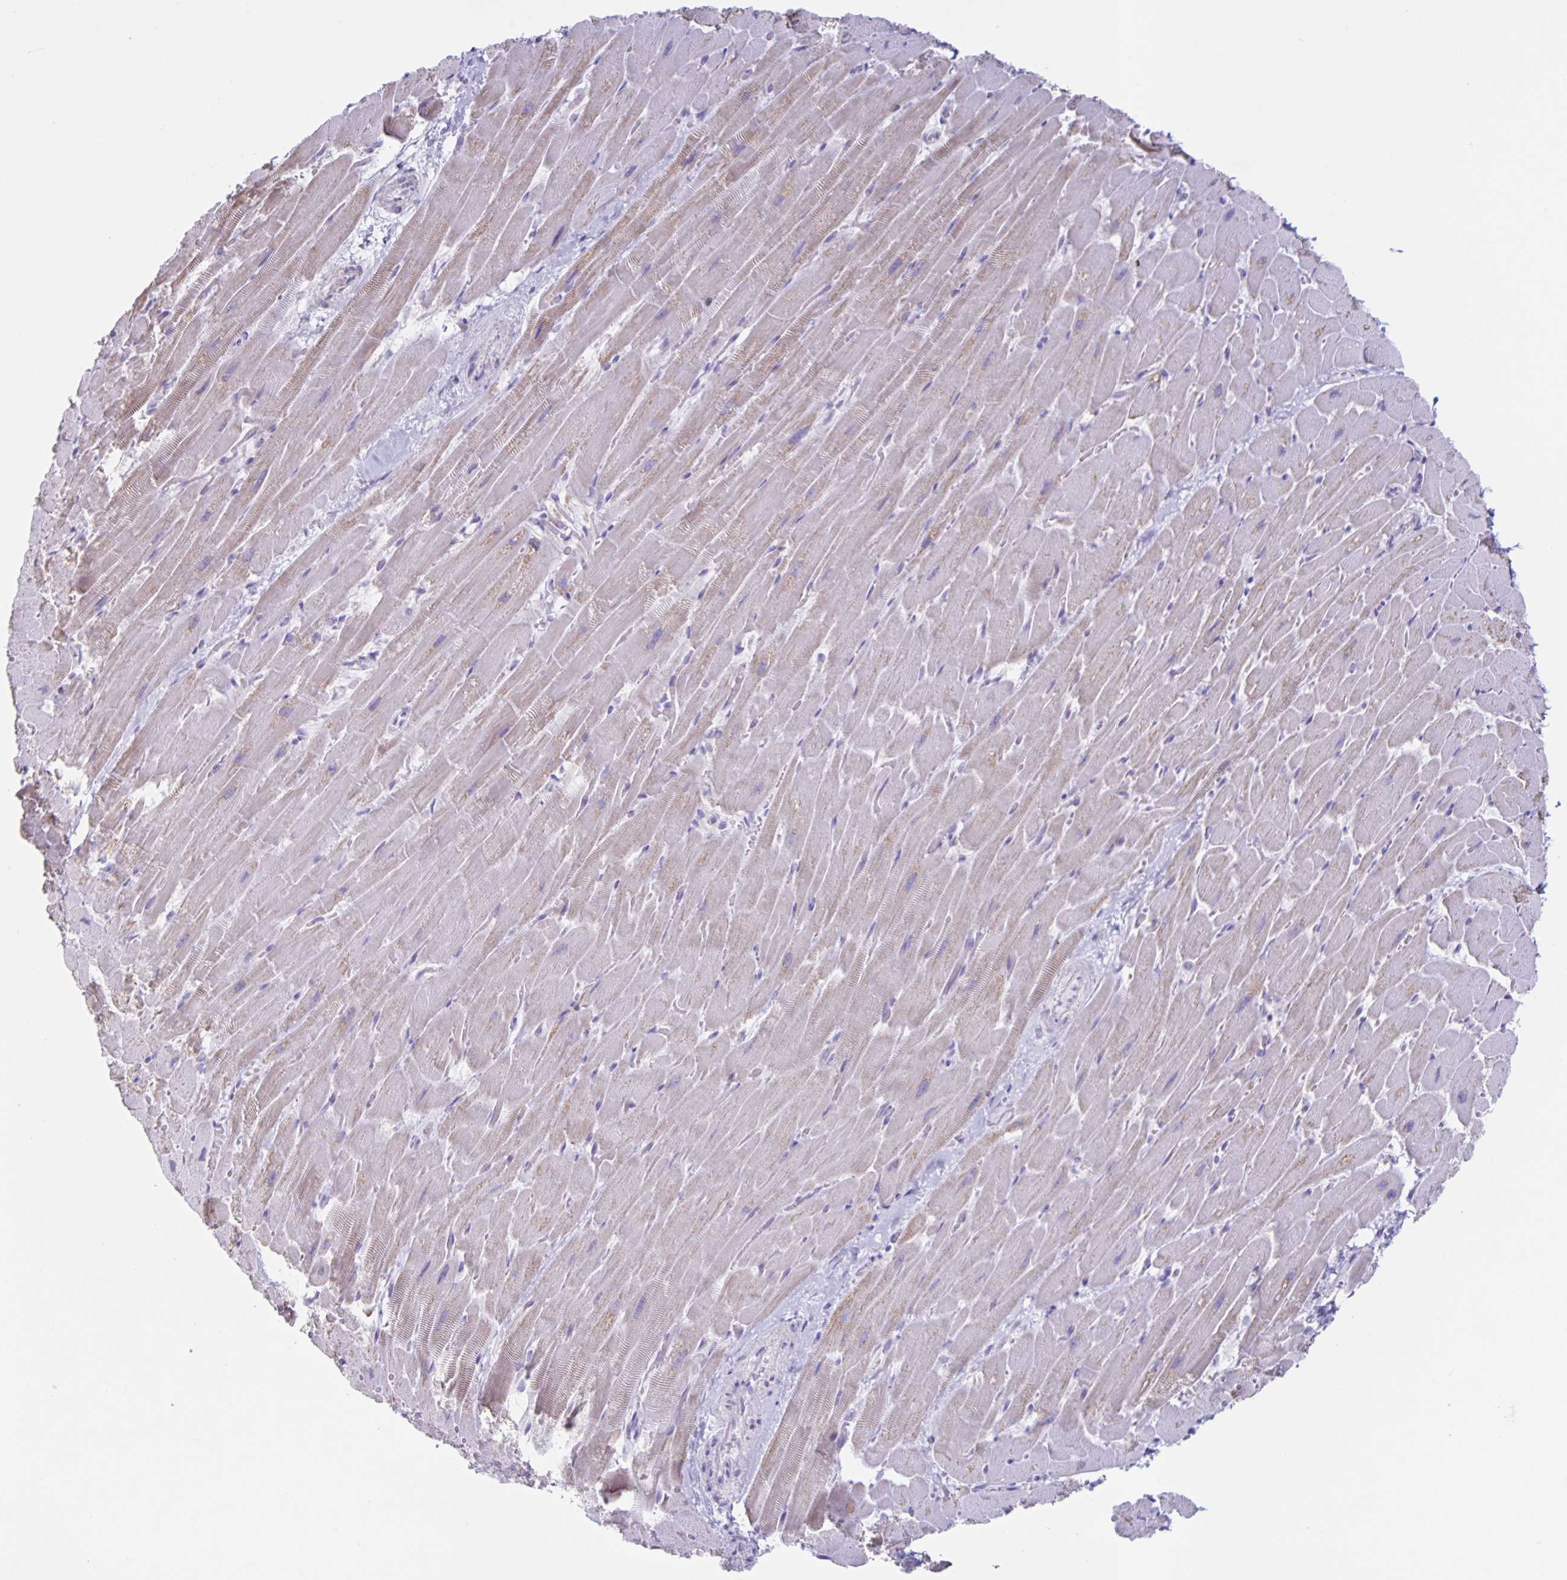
{"staining": {"intensity": "weak", "quantity": "25%-75%", "location": "cytoplasmic/membranous"}, "tissue": "heart muscle", "cell_type": "Cardiomyocytes", "image_type": "normal", "snomed": [{"axis": "morphology", "description": "Normal tissue, NOS"}, {"axis": "topography", "description": "Heart"}], "caption": "Weak cytoplasmic/membranous expression for a protein is seen in about 25%-75% of cardiomyocytes of benign heart muscle using immunohistochemistry (IHC).", "gene": "CT45A10", "patient": {"sex": "male", "age": 37}}